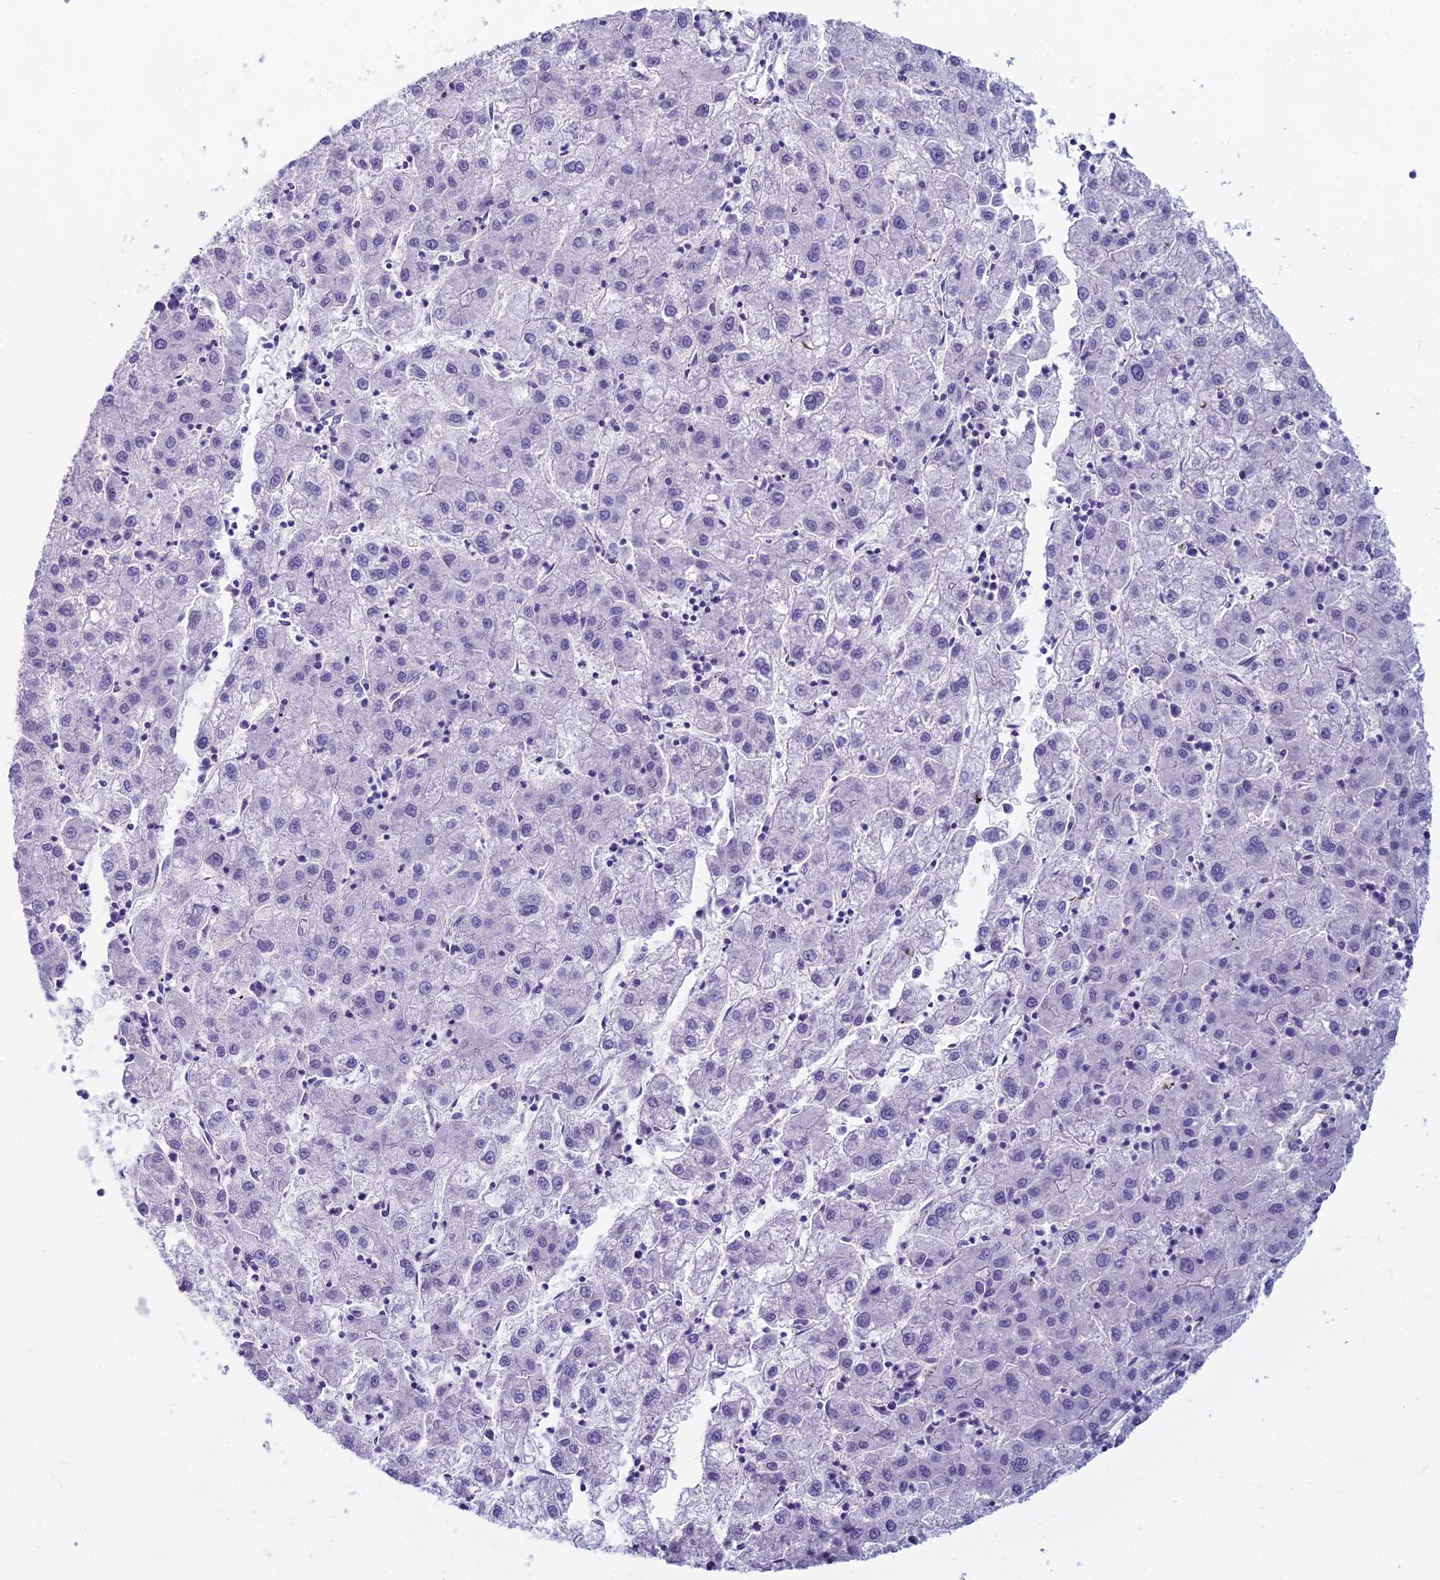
{"staining": {"intensity": "negative", "quantity": "none", "location": "none"}, "tissue": "liver cancer", "cell_type": "Tumor cells", "image_type": "cancer", "snomed": [{"axis": "morphology", "description": "Carcinoma, Hepatocellular, NOS"}, {"axis": "topography", "description": "Liver"}], "caption": "Liver hepatocellular carcinoma was stained to show a protein in brown. There is no significant positivity in tumor cells.", "gene": "EVI2A", "patient": {"sex": "male", "age": 72}}